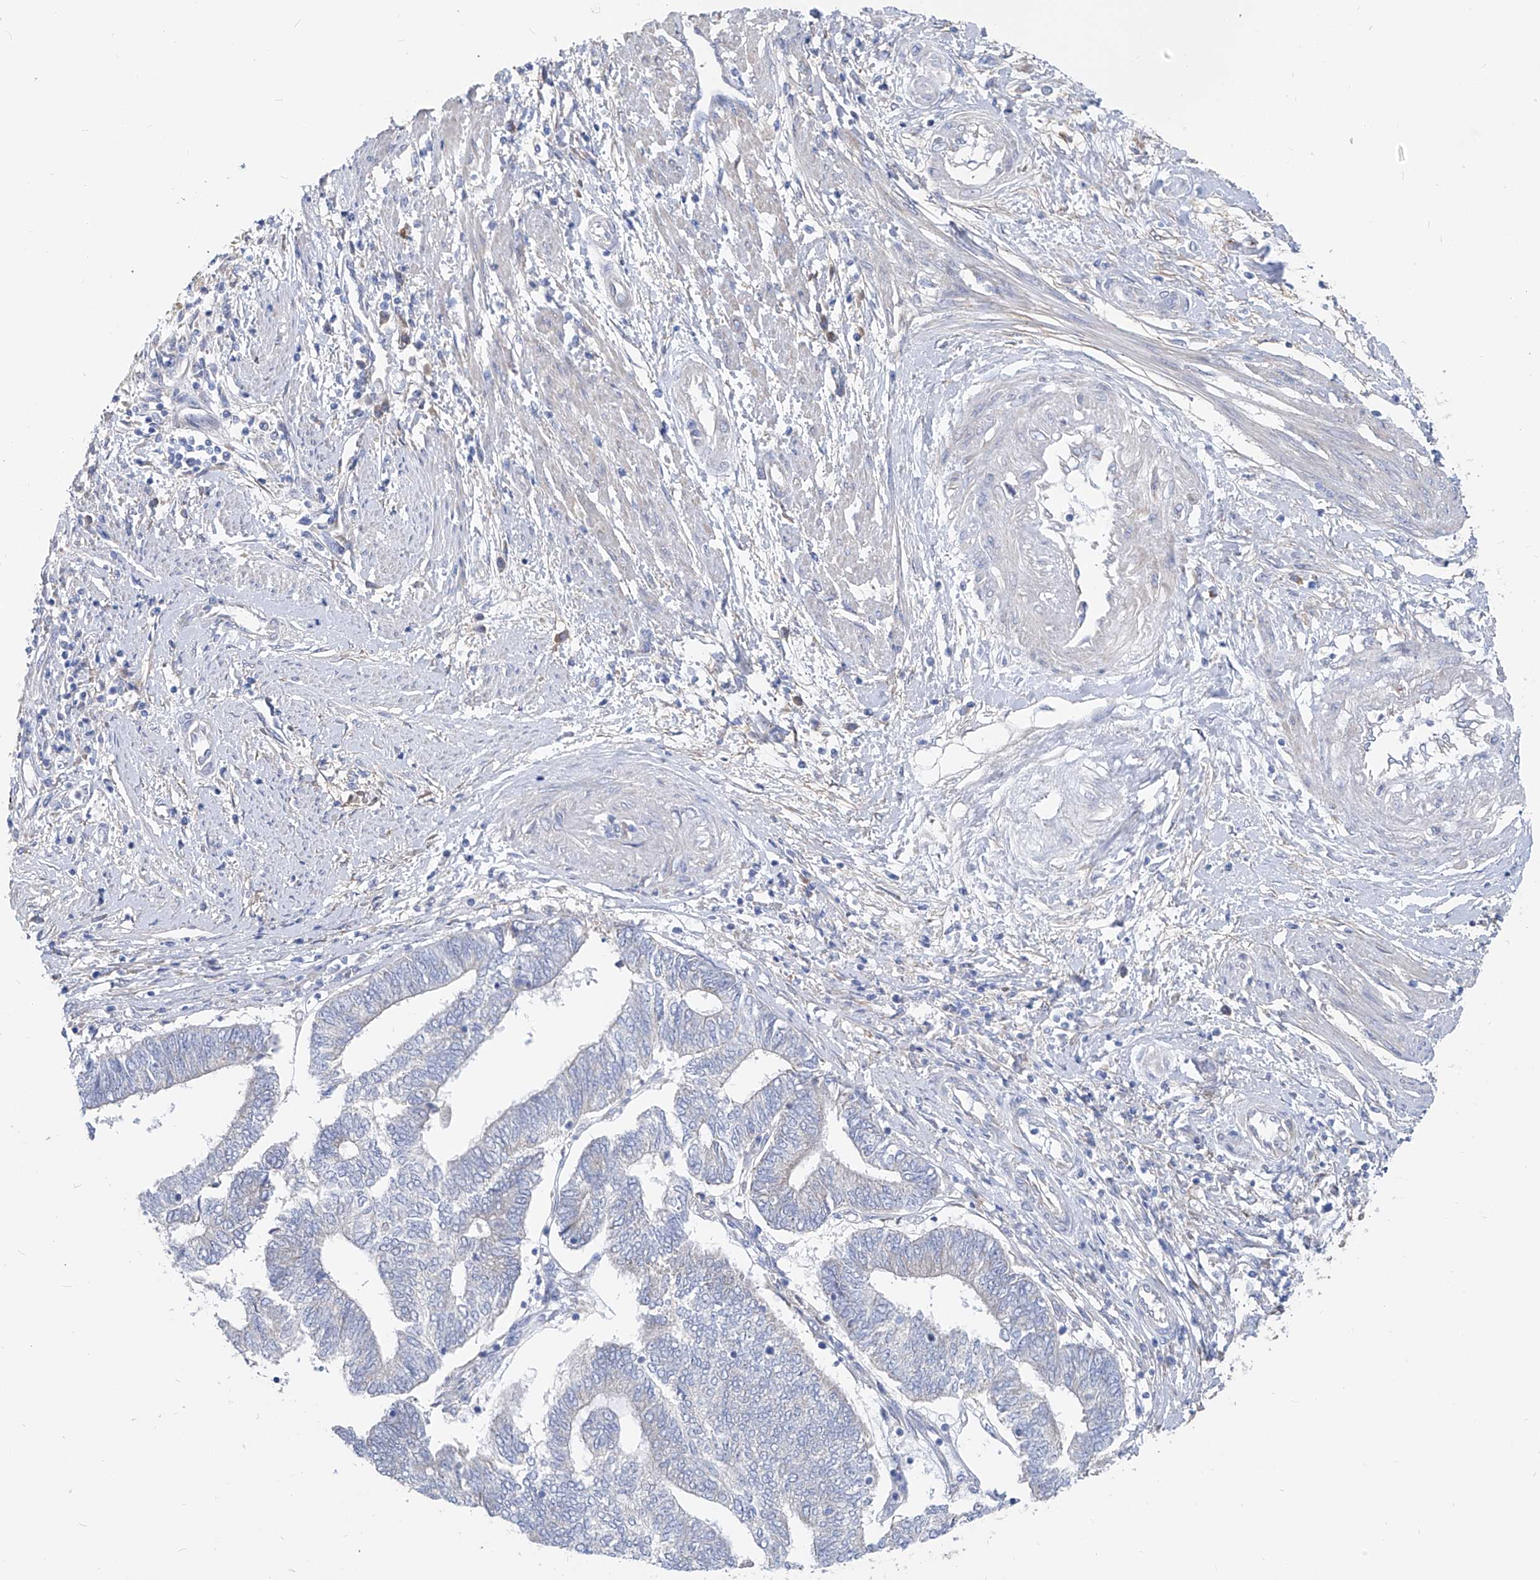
{"staining": {"intensity": "negative", "quantity": "none", "location": "none"}, "tissue": "endometrial cancer", "cell_type": "Tumor cells", "image_type": "cancer", "snomed": [{"axis": "morphology", "description": "Adenocarcinoma, NOS"}, {"axis": "topography", "description": "Uterus"}, {"axis": "topography", "description": "Endometrium"}], "caption": "DAB immunohistochemical staining of human endometrial cancer (adenocarcinoma) demonstrates no significant positivity in tumor cells. (Stains: DAB (3,3'-diaminobenzidine) immunohistochemistry (IHC) with hematoxylin counter stain, Microscopy: brightfield microscopy at high magnification).", "gene": "UFL1", "patient": {"sex": "female", "age": 70}}